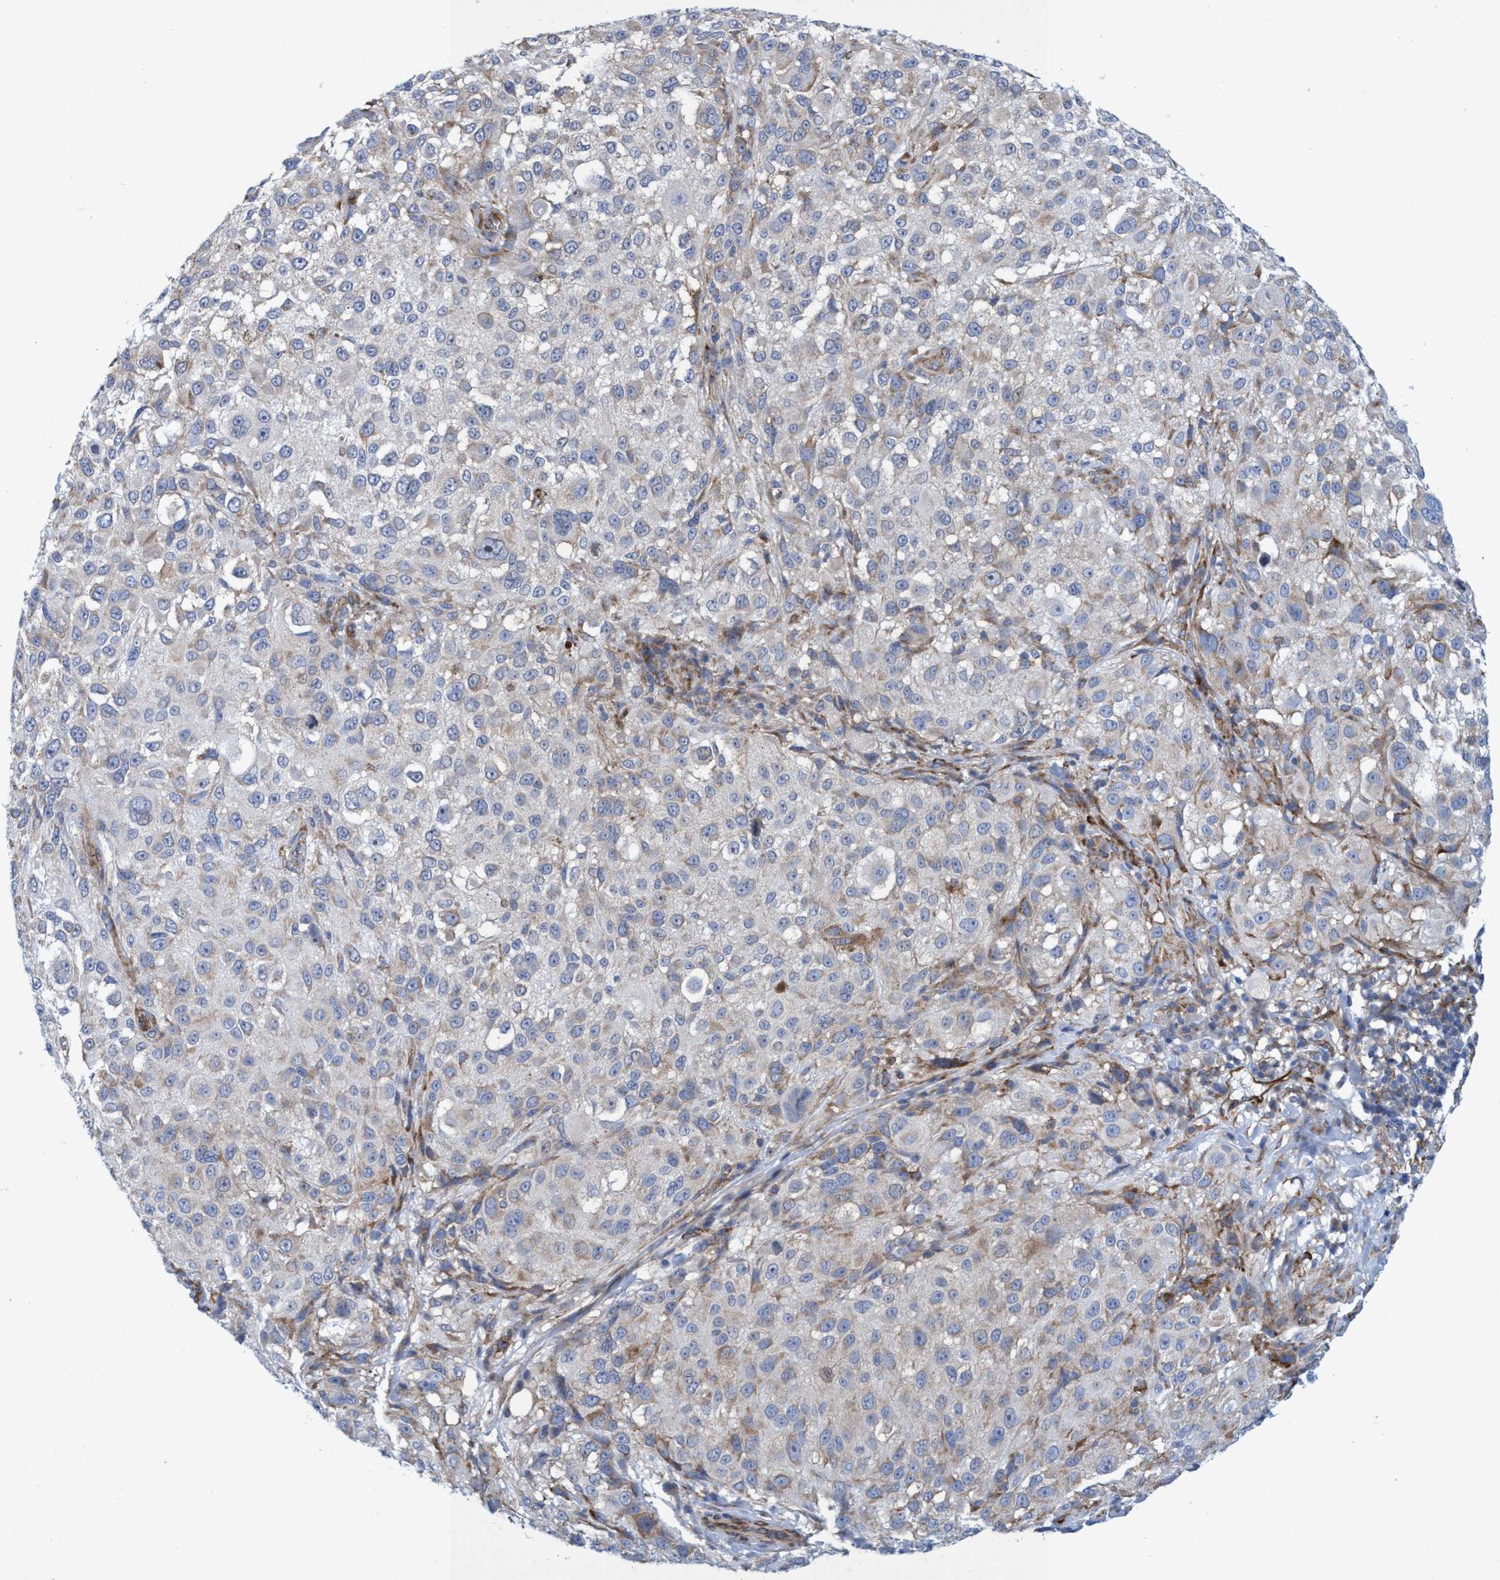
{"staining": {"intensity": "negative", "quantity": "none", "location": "none"}, "tissue": "melanoma", "cell_type": "Tumor cells", "image_type": "cancer", "snomed": [{"axis": "morphology", "description": "Necrosis, NOS"}, {"axis": "morphology", "description": "Malignant melanoma, NOS"}, {"axis": "topography", "description": "Skin"}], "caption": "The immunohistochemistry (IHC) photomicrograph has no significant expression in tumor cells of melanoma tissue. Nuclei are stained in blue.", "gene": "R3HCC1", "patient": {"sex": "female", "age": 87}}